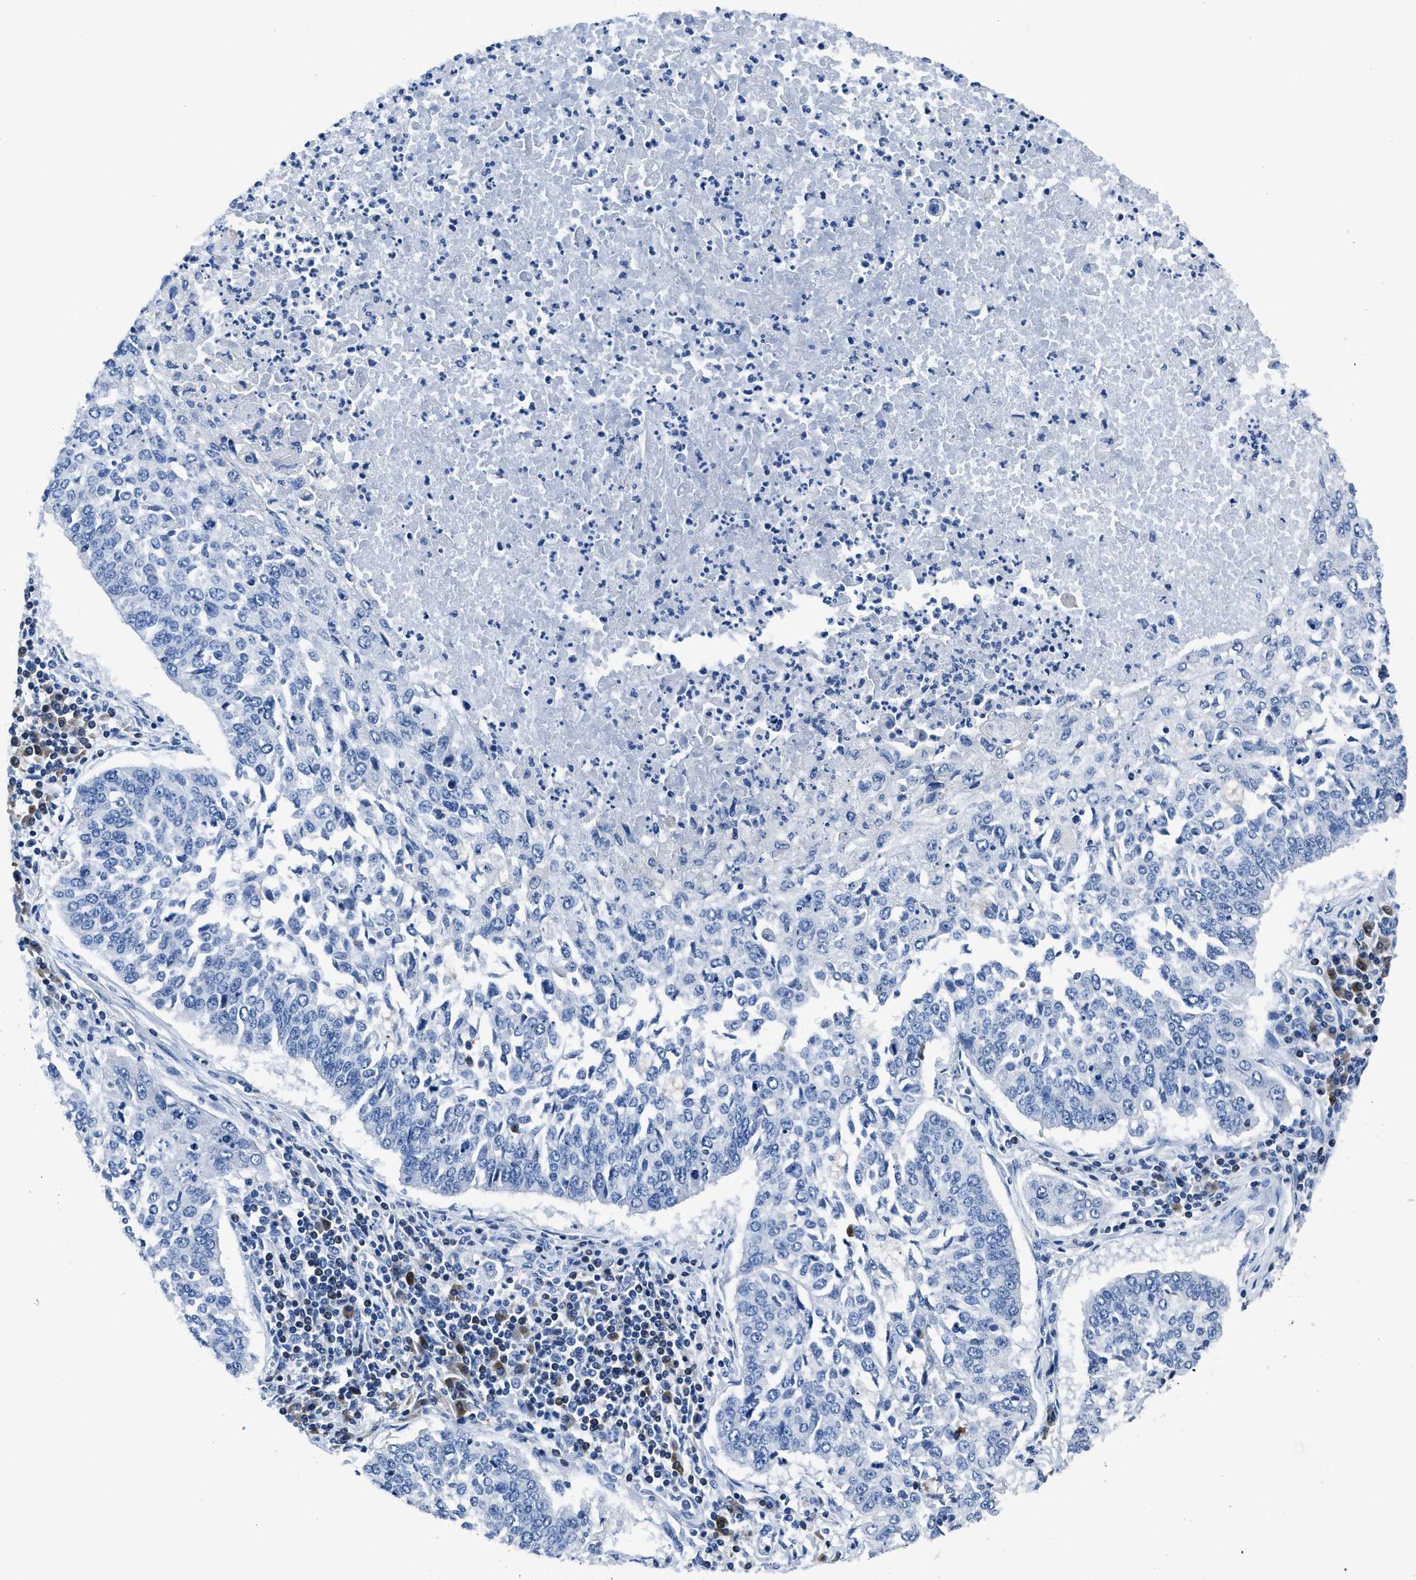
{"staining": {"intensity": "negative", "quantity": "none", "location": "none"}, "tissue": "lung cancer", "cell_type": "Tumor cells", "image_type": "cancer", "snomed": [{"axis": "morphology", "description": "Normal tissue, NOS"}, {"axis": "morphology", "description": "Squamous cell carcinoma, NOS"}, {"axis": "topography", "description": "Cartilage tissue"}, {"axis": "topography", "description": "Bronchus"}, {"axis": "topography", "description": "Lung"}], "caption": "Human lung squamous cell carcinoma stained for a protein using immunohistochemistry exhibits no expression in tumor cells.", "gene": "ITGA3", "patient": {"sex": "female", "age": 49}}